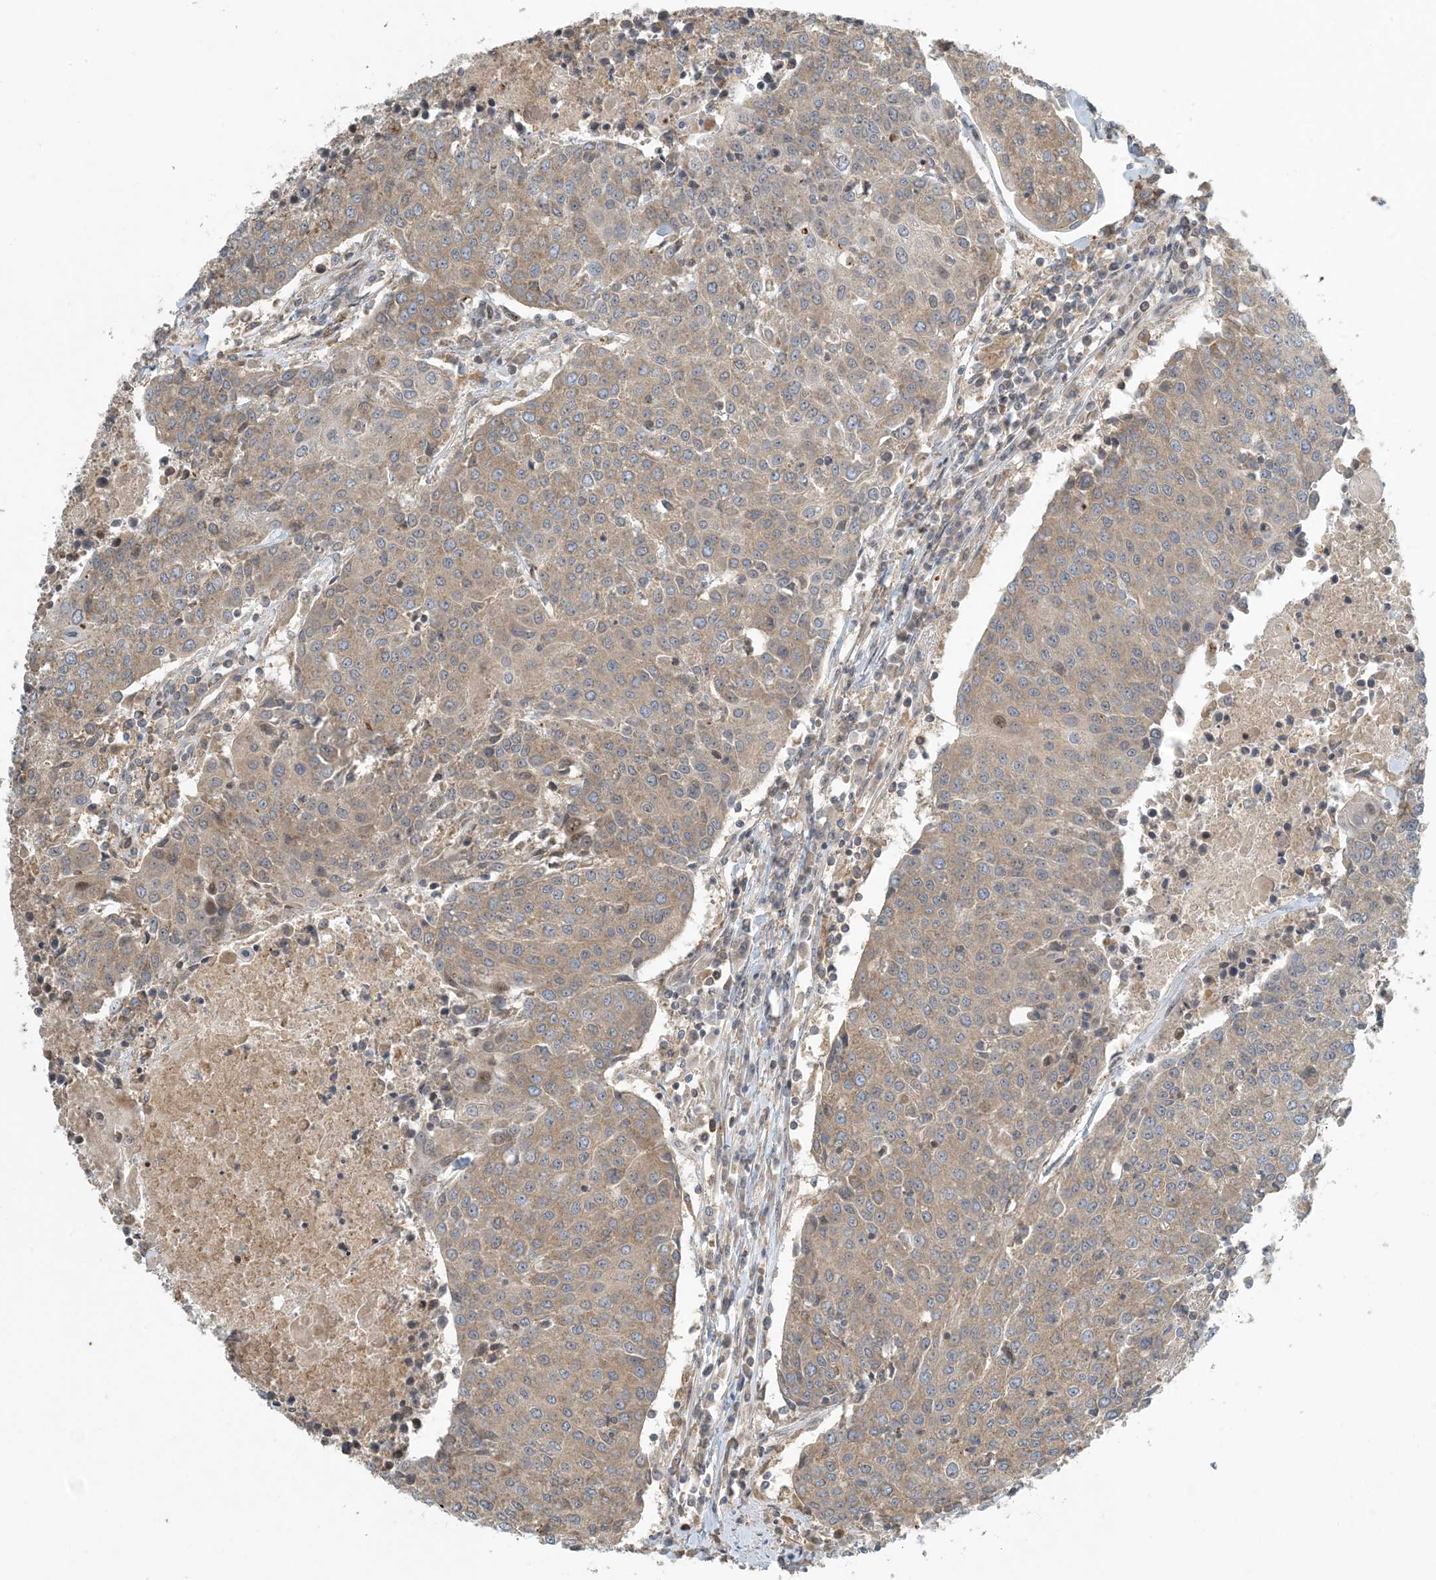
{"staining": {"intensity": "weak", "quantity": "25%-75%", "location": "cytoplasmic/membranous"}, "tissue": "urothelial cancer", "cell_type": "Tumor cells", "image_type": "cancer", "snomed": [{"axis": "morphology", "description": "Urothelial carcinoma, High grade"}, {"axis": "topography", "description": "Urinary bladder"}], "caption": "Protein positivity by immunohistochemistry (IHC) reveals weak cytoplasmic/membranous staining in about 25%-75% of tumor cells in urothelial carcinoma (high-grade). The staining was performed using DAB (3,3'-diaminobenzidine), with brown indicating positive protein expression. Nuclei are stained blue with hematoxylin.", "gene": "ZBTB3", "patient": {"sex": "female", "age": 85}}